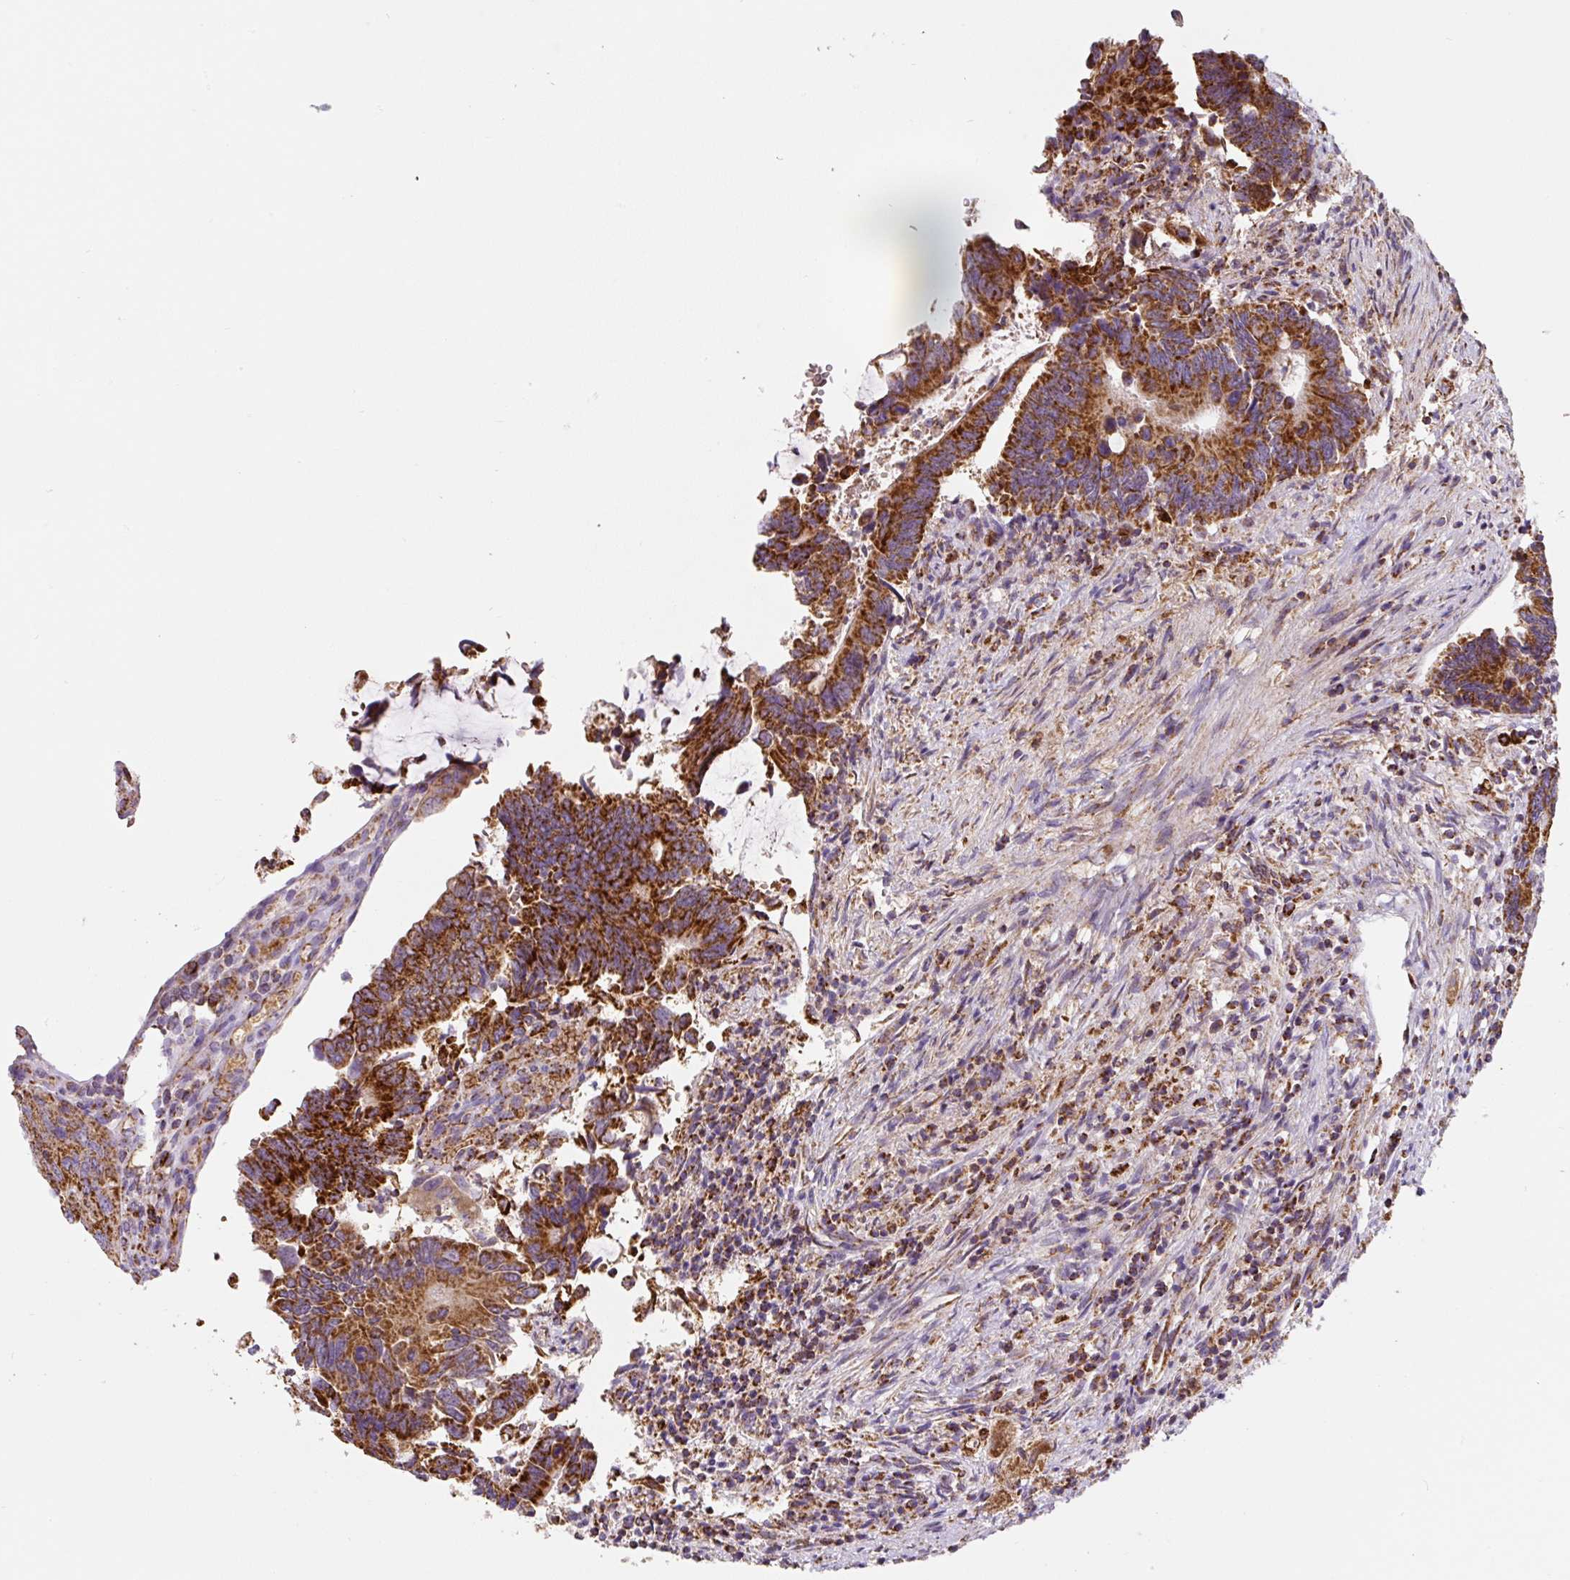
{"staining": {"intensity": "strong", "quantity": ">75%", "location": "cytoplasmic/membranous"}, "tissue": "colorectal cancer", "cell_type": "Tumor cells", "image_type": "cancer", "snomed": [{"axis": "morphology", "description": "Adenocarcinoma, NOS"}, {"axis": "topography", "description": "Colon"}], "caption": "A photomicrograph of colorectal cancer stained for a protein reveals strong cytoplasmic/membranous brown staining in tumor cells.", "gene": "MT-CO2", "patient": {"sex": "male", "age": 87}}